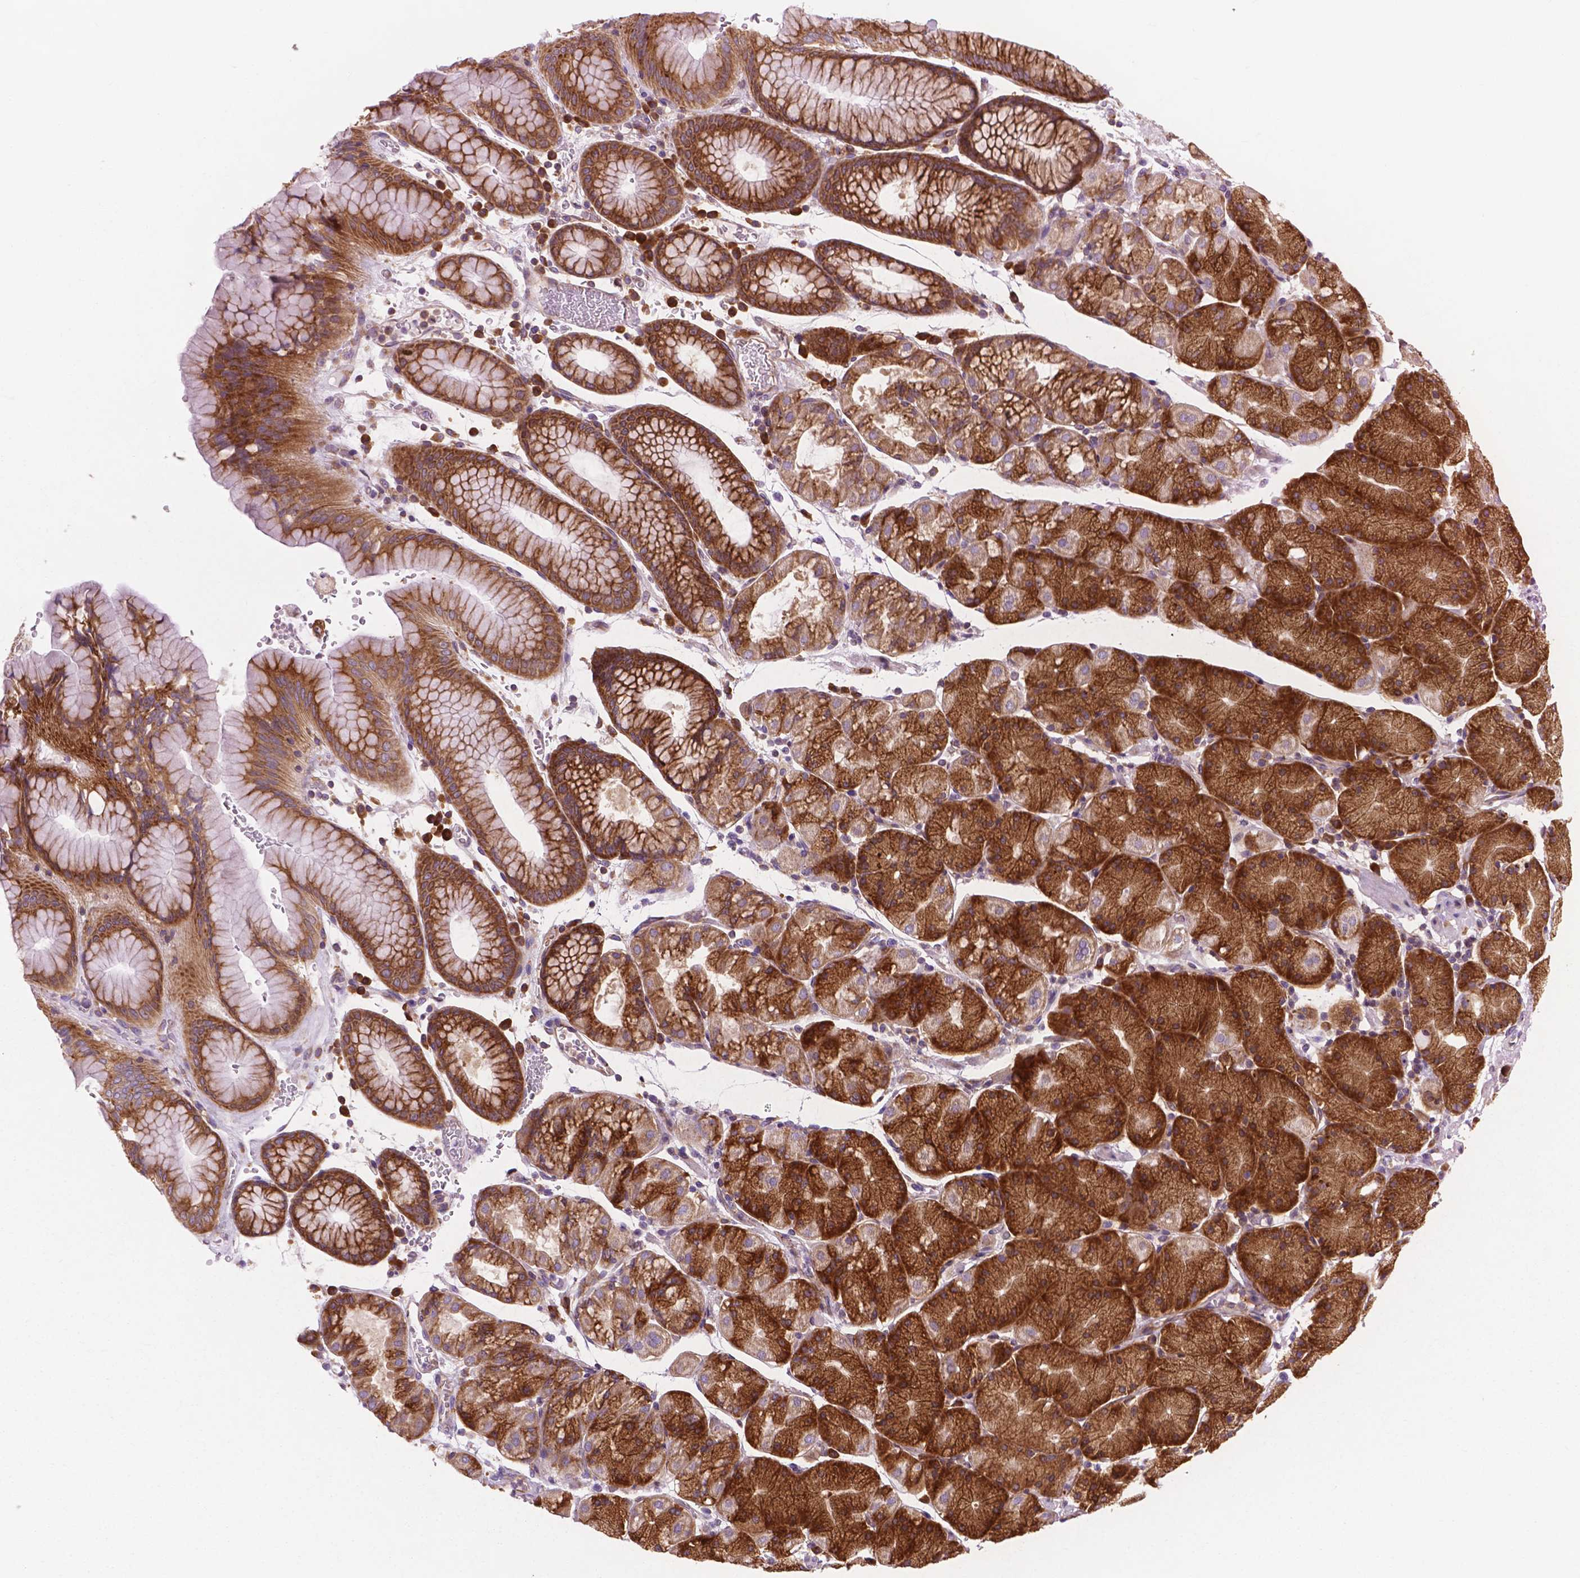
{"staining": {"intensity": "moderate", "quantity": ">75%", "location": "cytoplasmic/membranous"}, "tissue": "stomach", "cell_type": "Glandular cells", "image_type": "normal", "snomed": [{"axis": "morphology", "description": "Normal tissue, NOS"}, {"axis": "topography", "description": "Stomach, upper"}, {"axis": "topography", "description": "Stomach"}], "caption": "Stomach stained for a protein displays moderate cytoplasmic/membranous positivity in glandular cells. (Brightfield microscopy of DAB IHC at high magnification).", "gene": "RPL37A", "patient": {"sex": "male", "age": 76}}